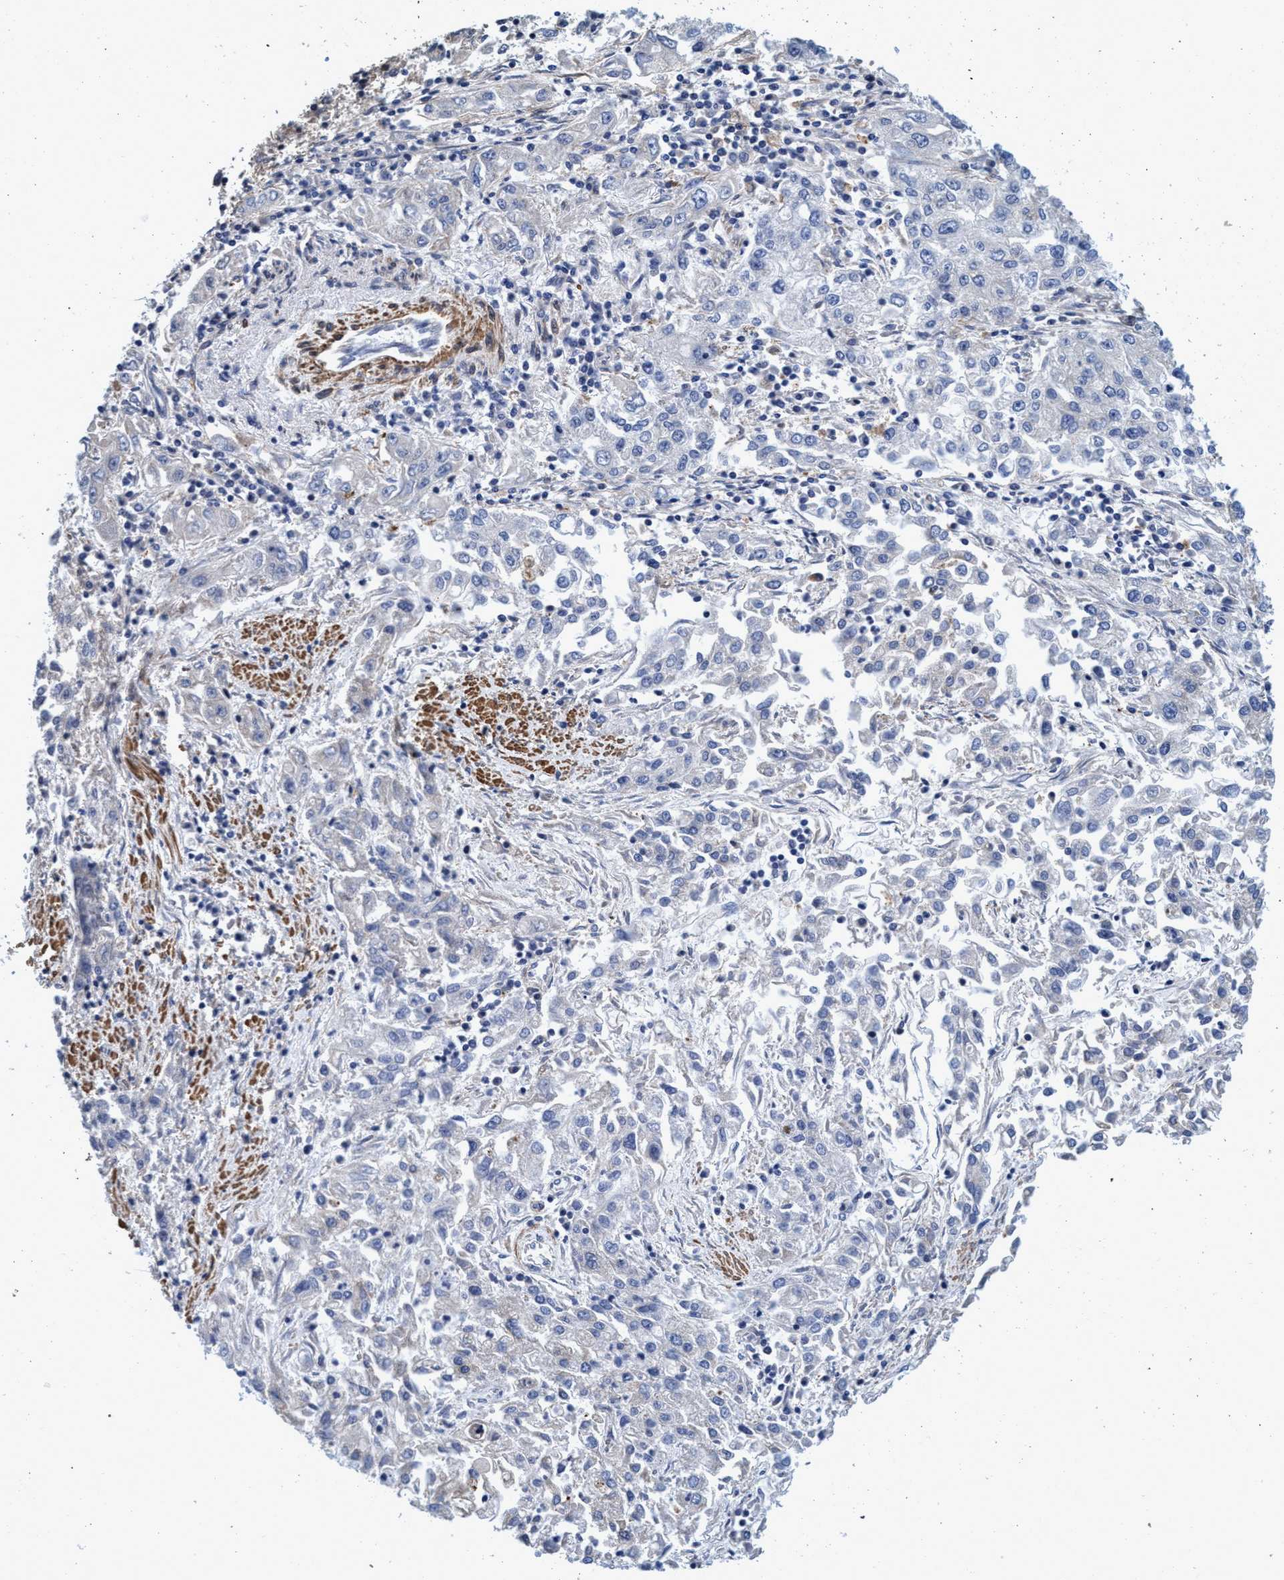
{"staining": {"intensity": "moderate", "quantity": "25%-75%", "location": "cytoplasmic/membranous"}, "tissue": "endometrial cancer", "cell_type": "Tumor cells", "image_type": "cancer", "snomed": [{"axis": "morphology", "description": "Adenocarcinoma, NOS"}, {"axis": "topography", "description": "Endometrium"}], "caption": "Immunohistochemical staining of endometrial cancer reveals medium levels of moderate cytoplasmic/membranous staining in about 25%-75% of tumor cells.", "gene": "CALCOCO2", "patient": {"sex": "female", "age": 49}}